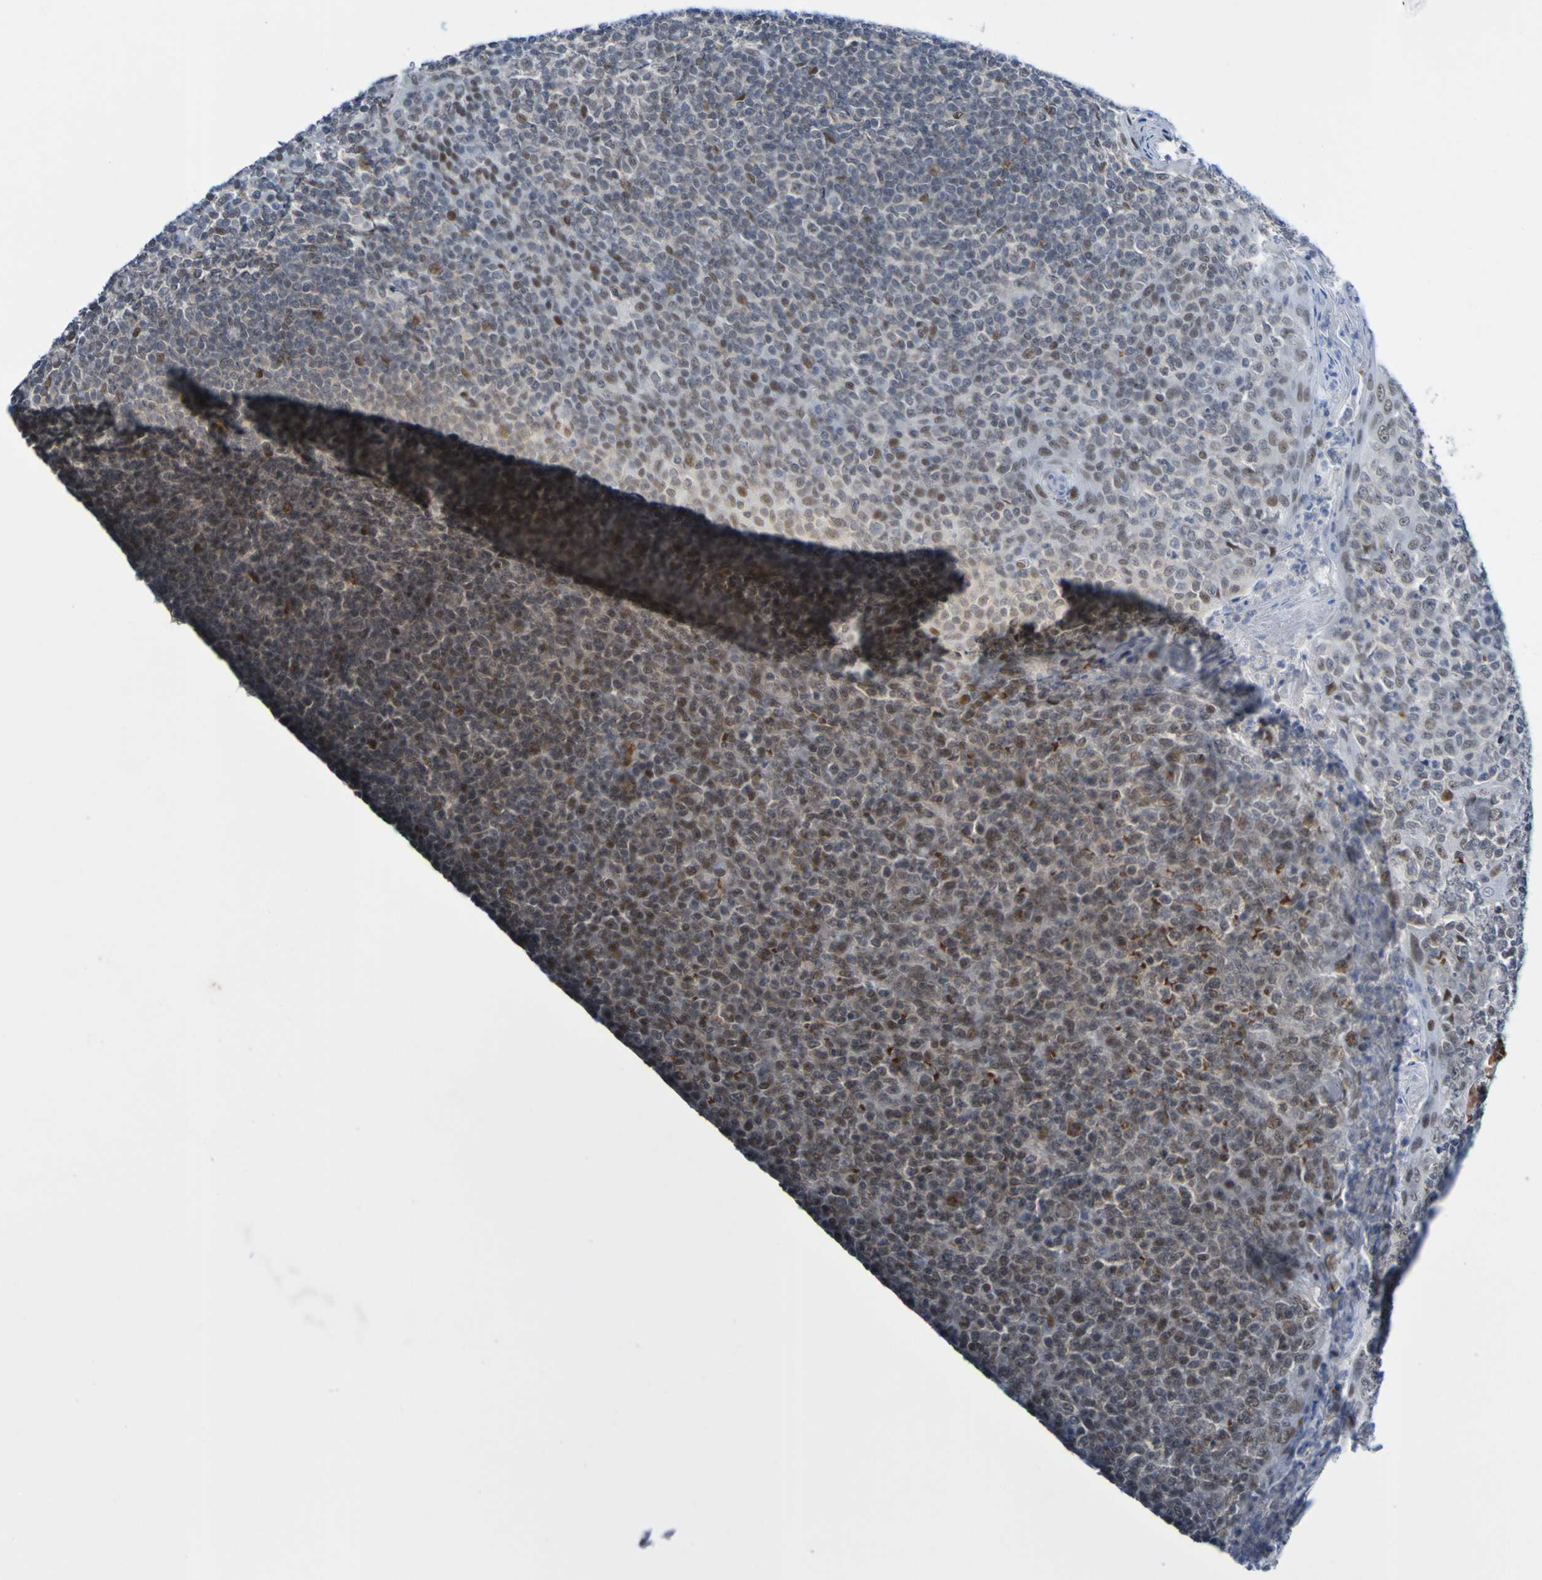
{"staining": {"intensity": "moderate", "quantity": "25%-75%", "location": "nuclear"}, "tissue": "tonsil", "cell_type": "Germinal center cells", "image_type": "normal", "snomed": [{"axis": "morphology", "description": "Normal tissue, NOS"}, {"axis": "topography", "description": "Tonsil"}], "caption": "Tonsil stained with a brown dye demonstrates moderate nuclear positive staining in about 25%-75% of germinal center cells.", "gene": "PCGF1", "patient": {"sex": "female", "age": 19}}